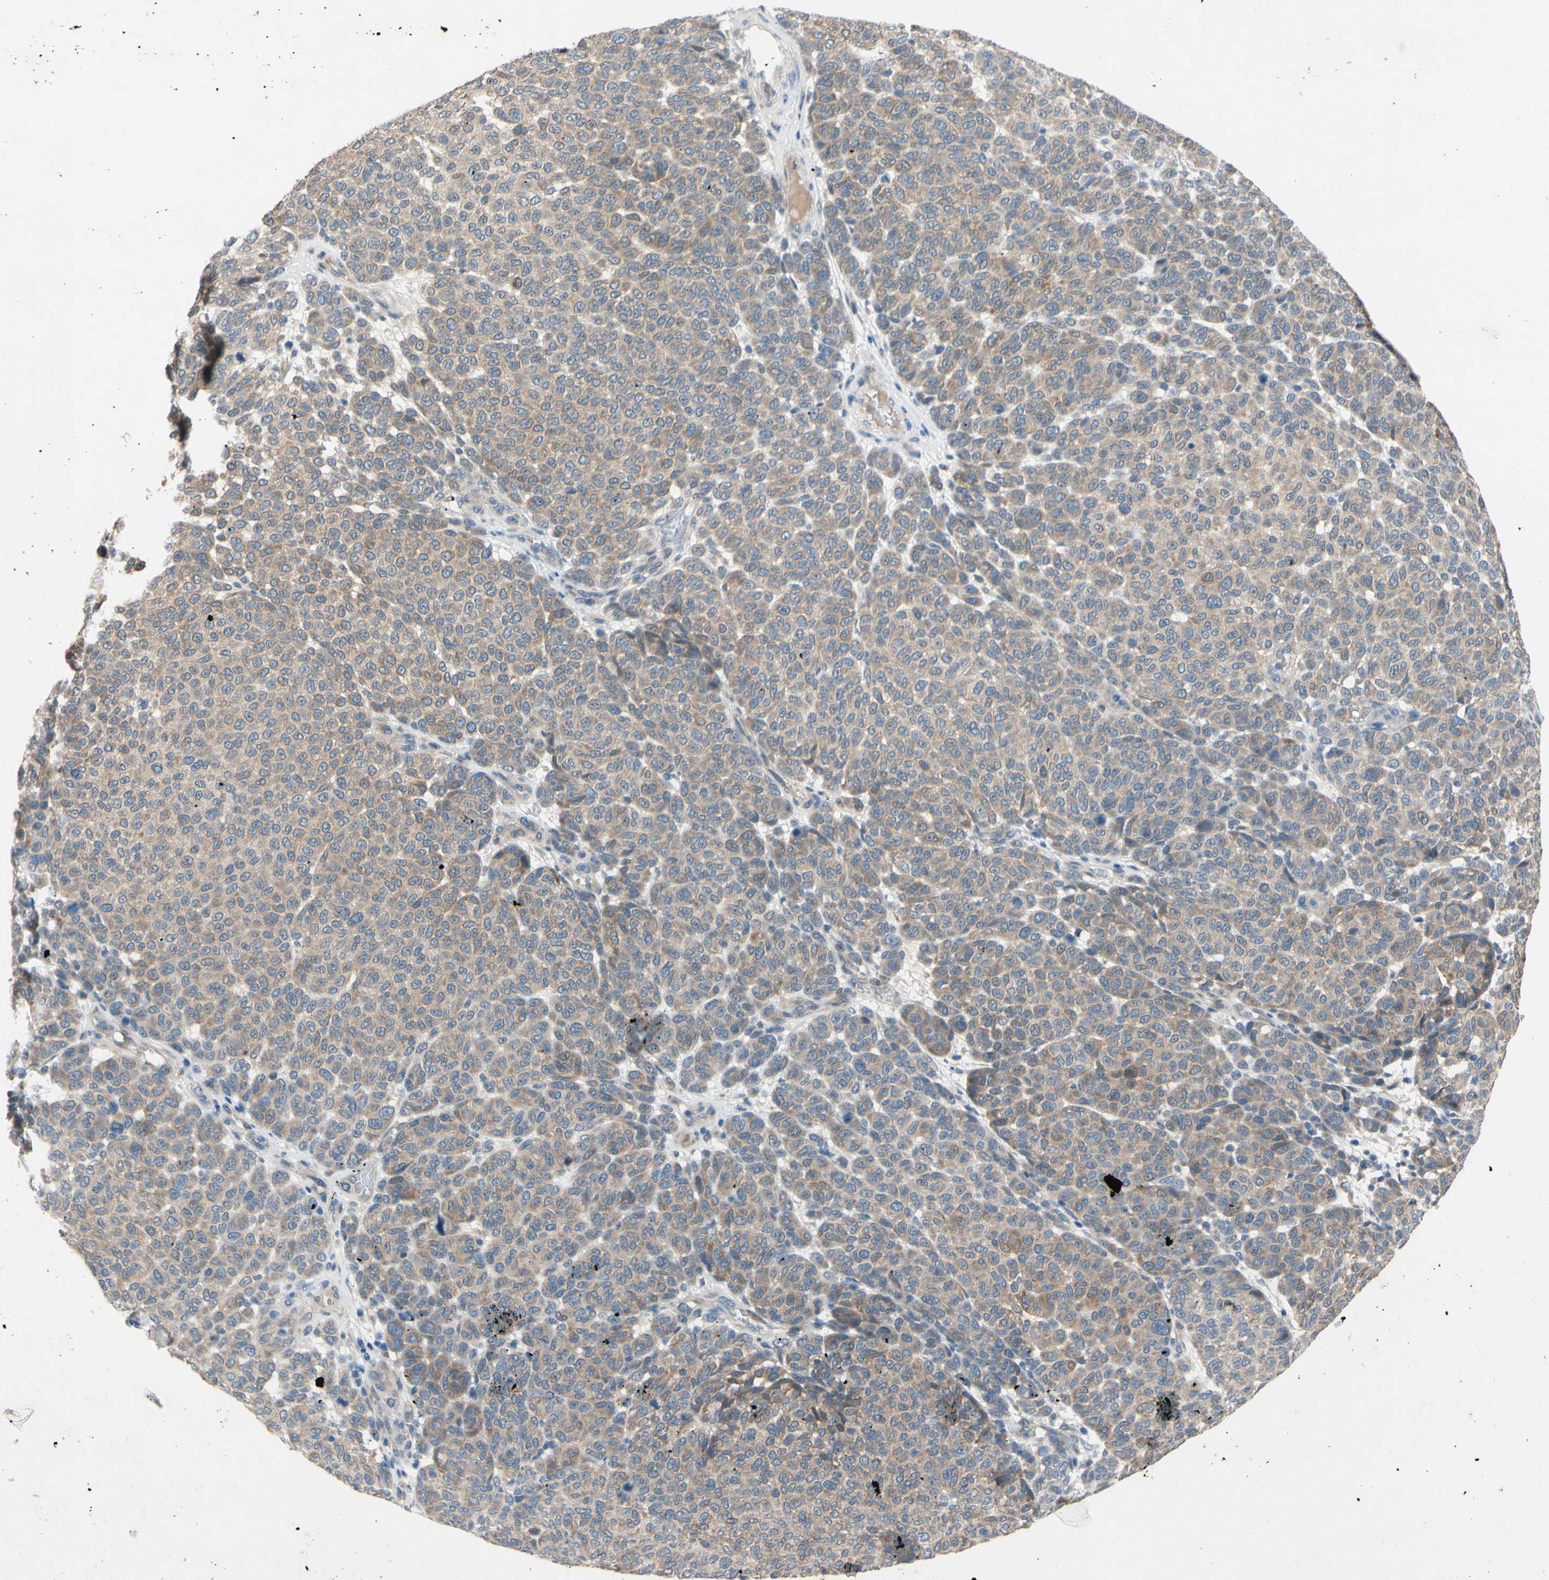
{"staining": {"intensity": "weak", "quantity": ">75%", "location": "cytoplasmic/membranous"}, "tissue": "melanoma", "cell_type": "Tumor cells", "image_type": "cancer", "snomed": [{"axis": "morphology", "description": "Malignant melanoma, NOS"}, {"axis": "topography", "description": "Skin"}], "caption": "Melanoma stained for a protein (brown) exhibits weak cytoplasmic/membranous positive positivity in approximately >75% of tumor cells.", "gene": "PRXL2A", "patient": {"sex": "male", "age": 59}}